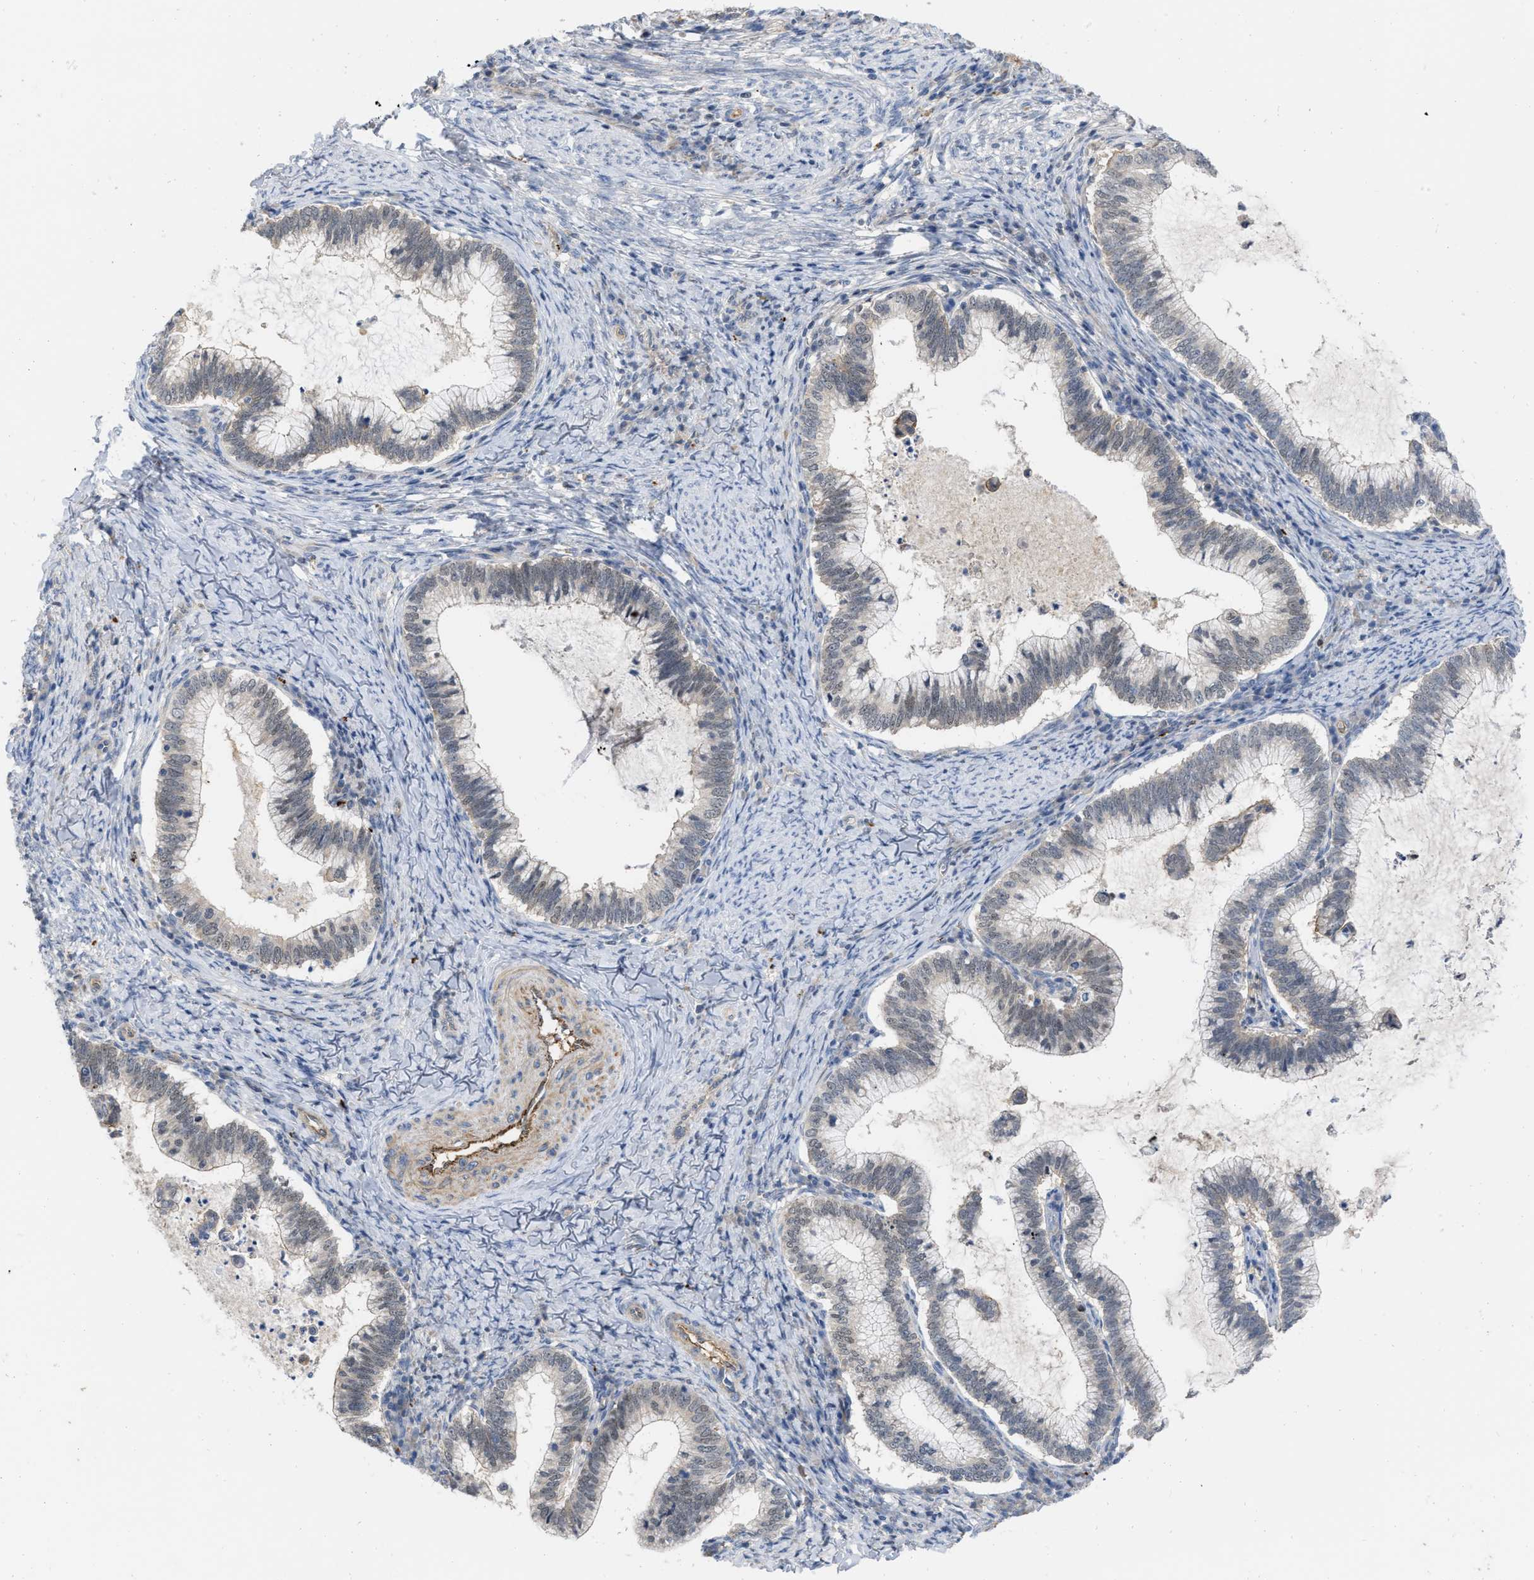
{"staining": {"intensity": "negative", "quantity": "none", "location": "none"}, "tissue": "cervical cancer", "cell_type": "Tumor cells", "image_type": "cancer", "snomed": [{"axis": "morphology", "description": "Adenocarcinoma, NOS"}, {"axis": "topography", "description": "Cervix"}], "caption": "DAB (3,3'-diaminobenzidine) immunohistochemical staining of cervical cancer (adenocarcinoma) exhibits no significant expression in tumor cells.", "gene": "NAPEPLD", "patient": {"sex": "female", "age": 36}}